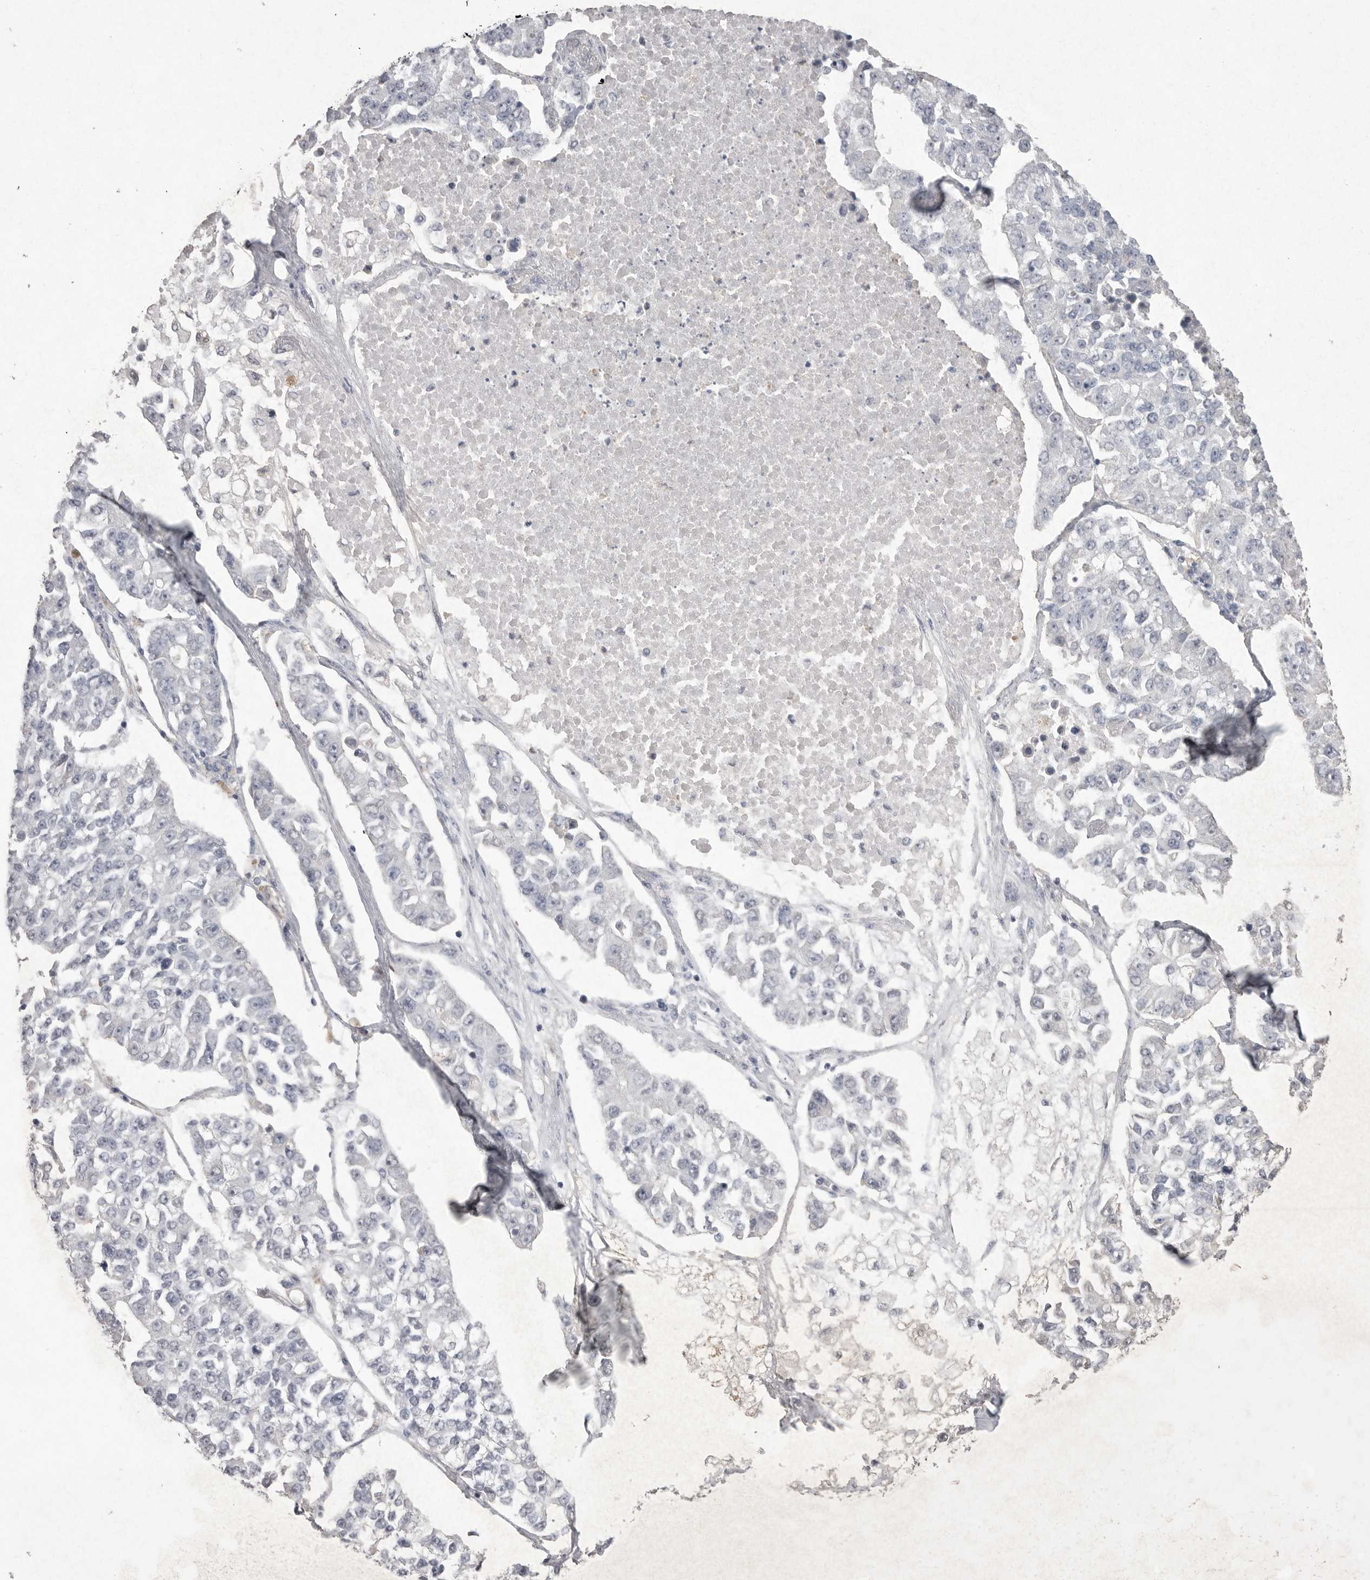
{"staining": {"intensity": "negative", "quantity": "none", "location": "none"}, "tissue": "lung cancer", "cell_type": "Tumor cells", "image_type": "cancer", "snomed": [{"axis": "morphology", "description": "Adenocarcinoma, NOS"}, {"axis": "topography", "description": "Lung"}], "caption": "DAB immunohistochemical staining of lung cancer displays no significant staining in tumor cells.", "gene": "VANGL2", "patient": {"sex": "male", "age": 49}}